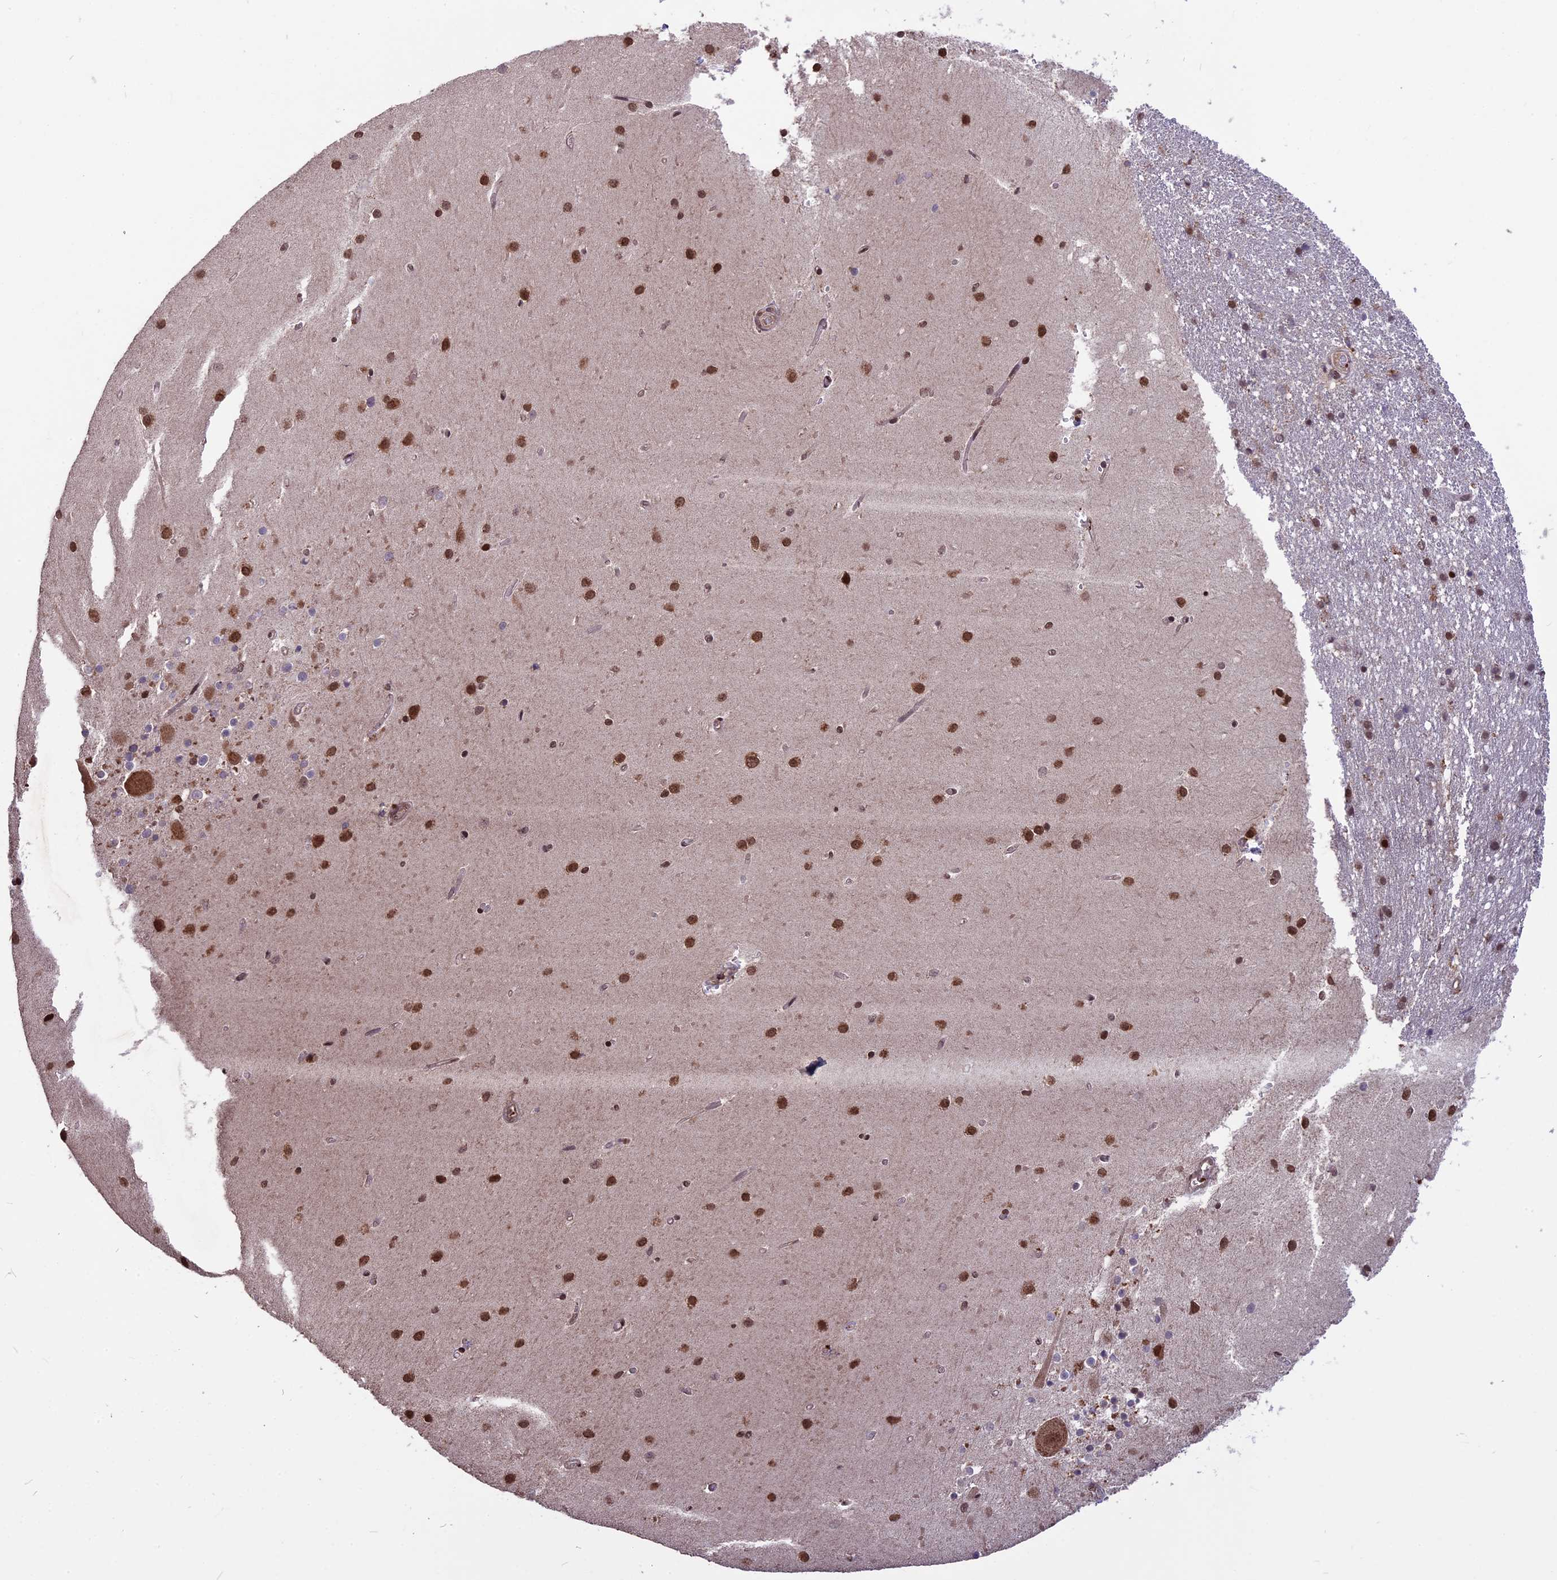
{"staining": {"intensity": "moderate", "quantity": "25%-75%", "location": "nuclear"}, "tissue": "cerebellum", "cell_type": "Cells in granular layer", "image_type": "normal", "snomed": [{"axis": "morphology", "description": "Normal tissue, NOS"}, {"axis": "topography", "description": "Cerebellum"}], "caption": "Immunohistochemical staining of benign human cerebellum demonstrates moderate nuclear protein positivity in about 25%-75% of cells in granular layer.", "gene": "ZNF598", "patient": {"sex": "male", "age": 54}}